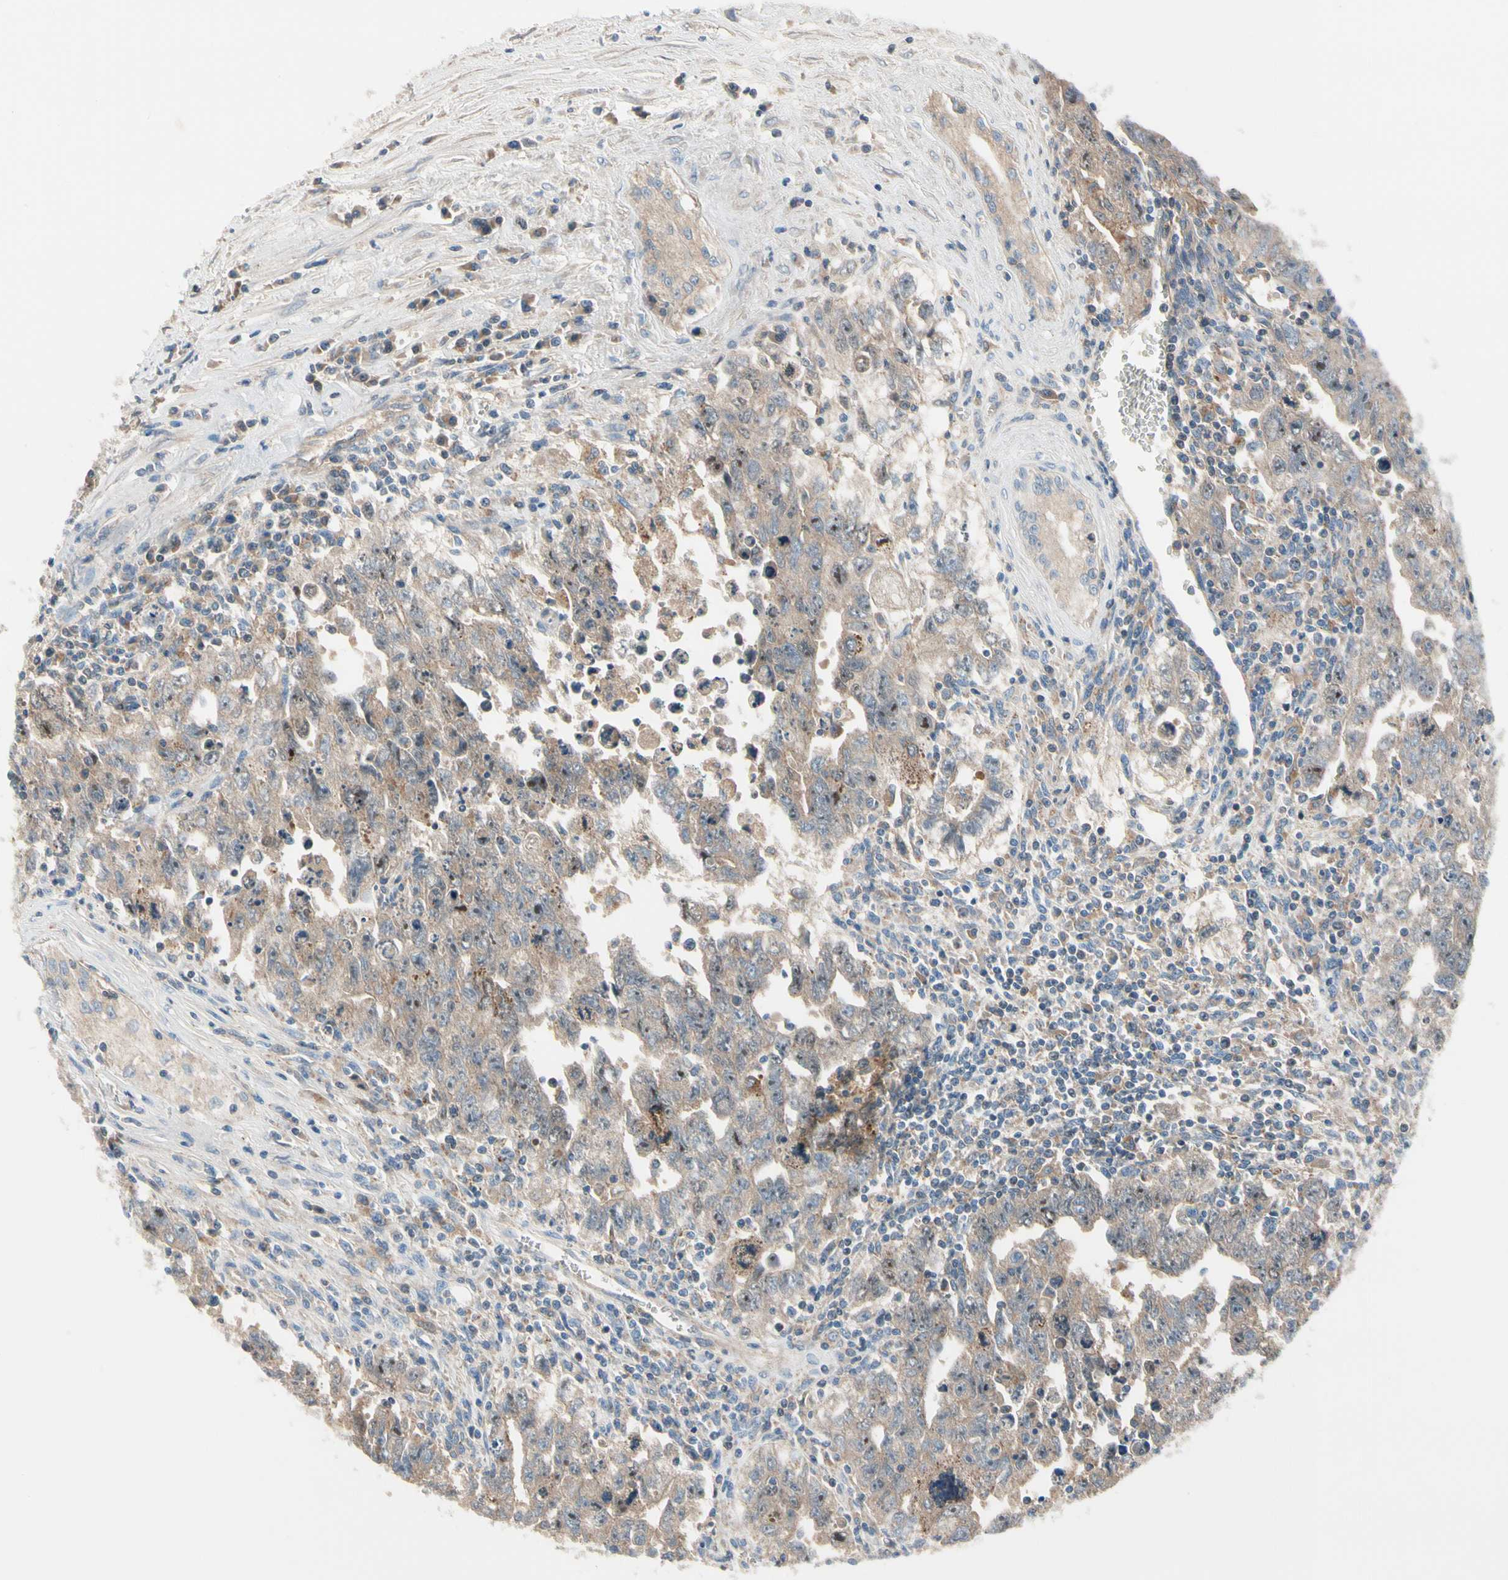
{"staining": {"intensity": "weak", "quantity": "25%-75%", "location": "cytoplasmic/membranous"}, "tissue": "testis cancer", "cell_type": "Tumor cells", "image_type": "cancer", "snomed": [{"axis": "morphology", "description": "Carcinoma, Embryonal, NOS"}, {"axis": "topography", "description": "Testis"}], "caption": "Human embryonal carcinoma (testis) stained with a protein marker demonstrates weak staining in tumor cells.", "gene": "HJURP", "patient": {"sex": "male", "age": 28}}